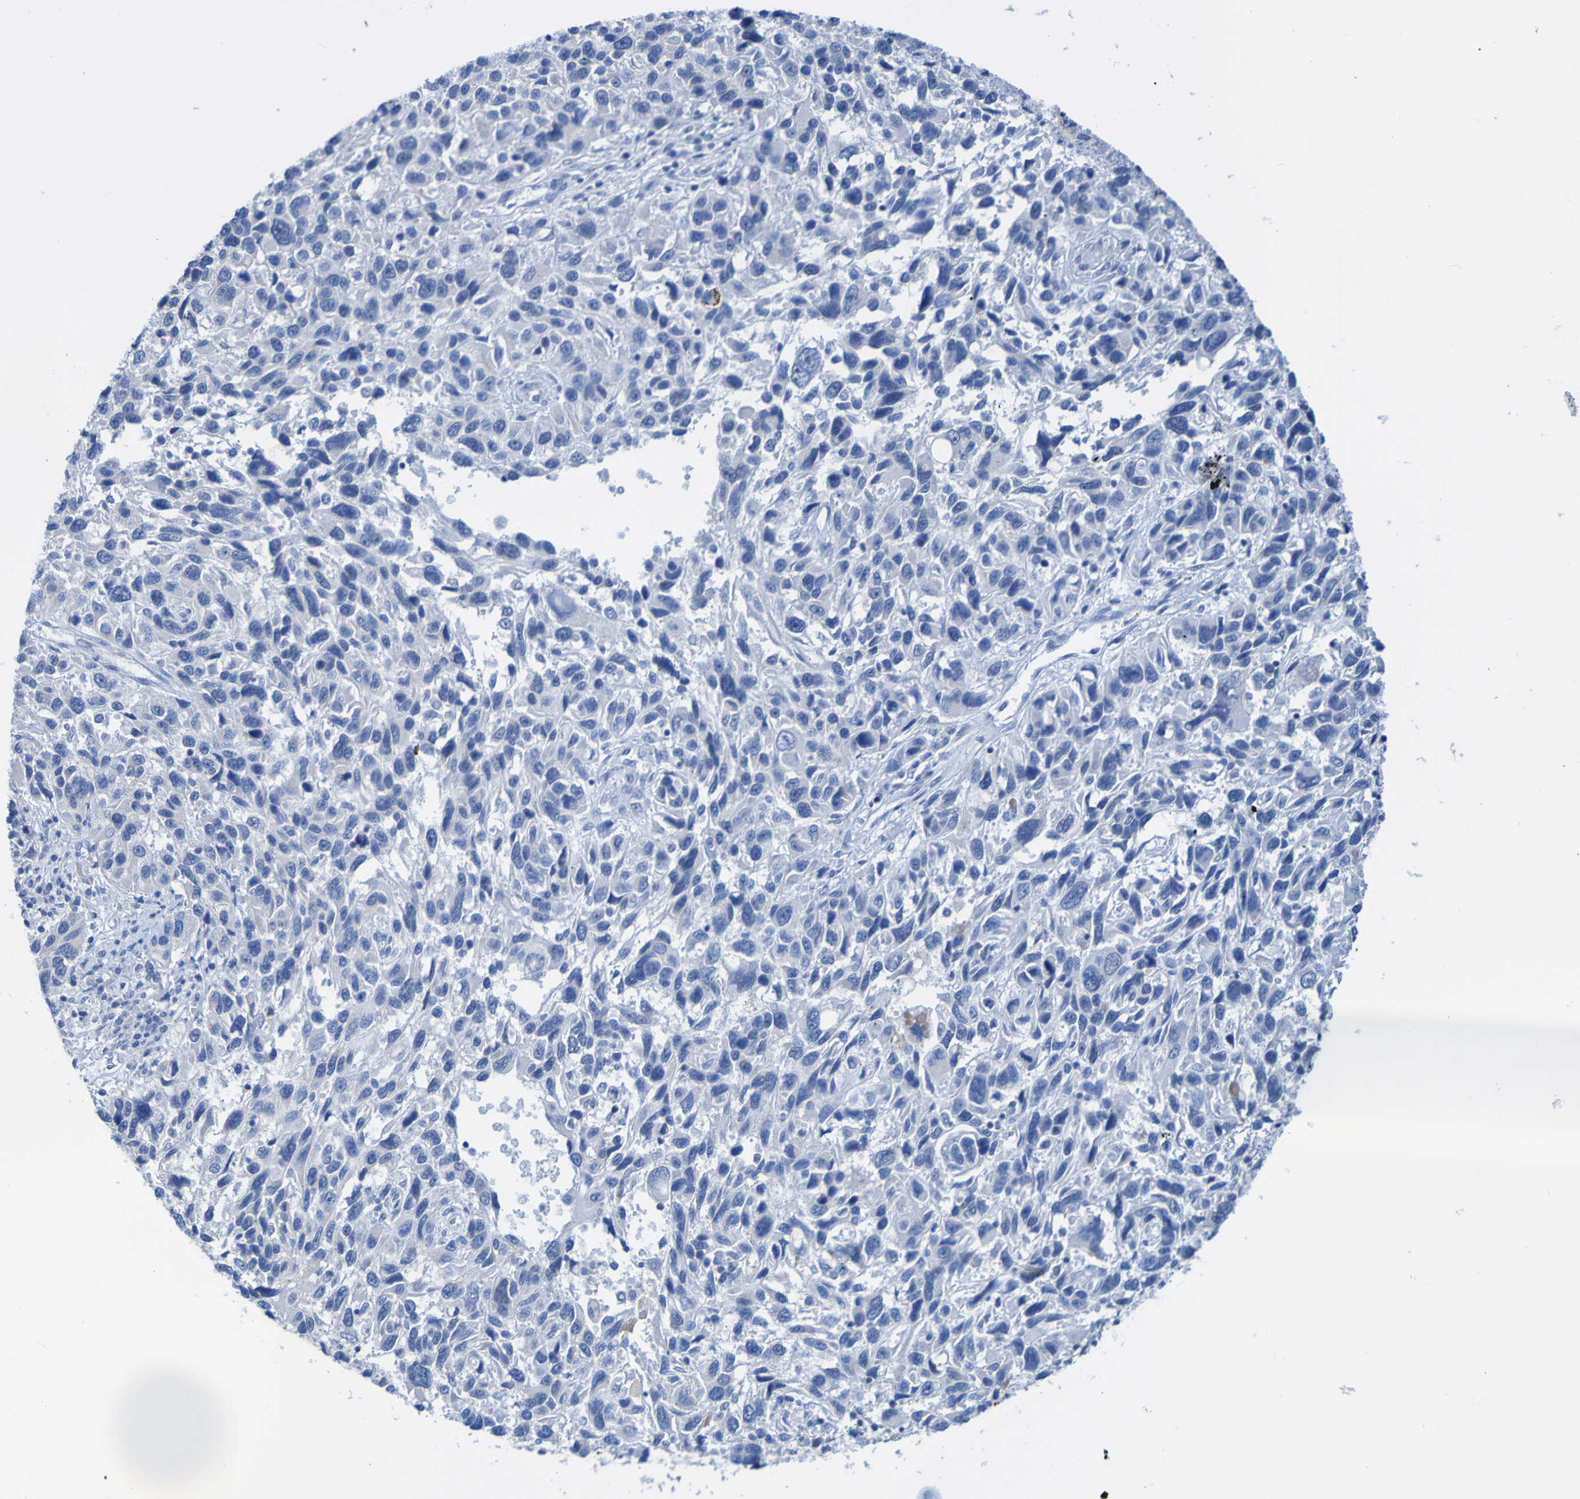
{"staining": {"intensity": "negative", "quantity": "none", "location": "none"}, "tissue": "melanoma", "cell_type": "Tumor cells", "image_type": "cancer", "snomed": [{"axis": "morphology", "description": "Malignant melanoma, NOS"}, {"axis": "topography", "description": "Skin"}], "caption": "A high-resolution histopathology image shows IHC staining of melanoma, which reveals no significant expression in tumor cells.", "gene": "ACMSD", "patient": {"sex": "male", "age": 53}}